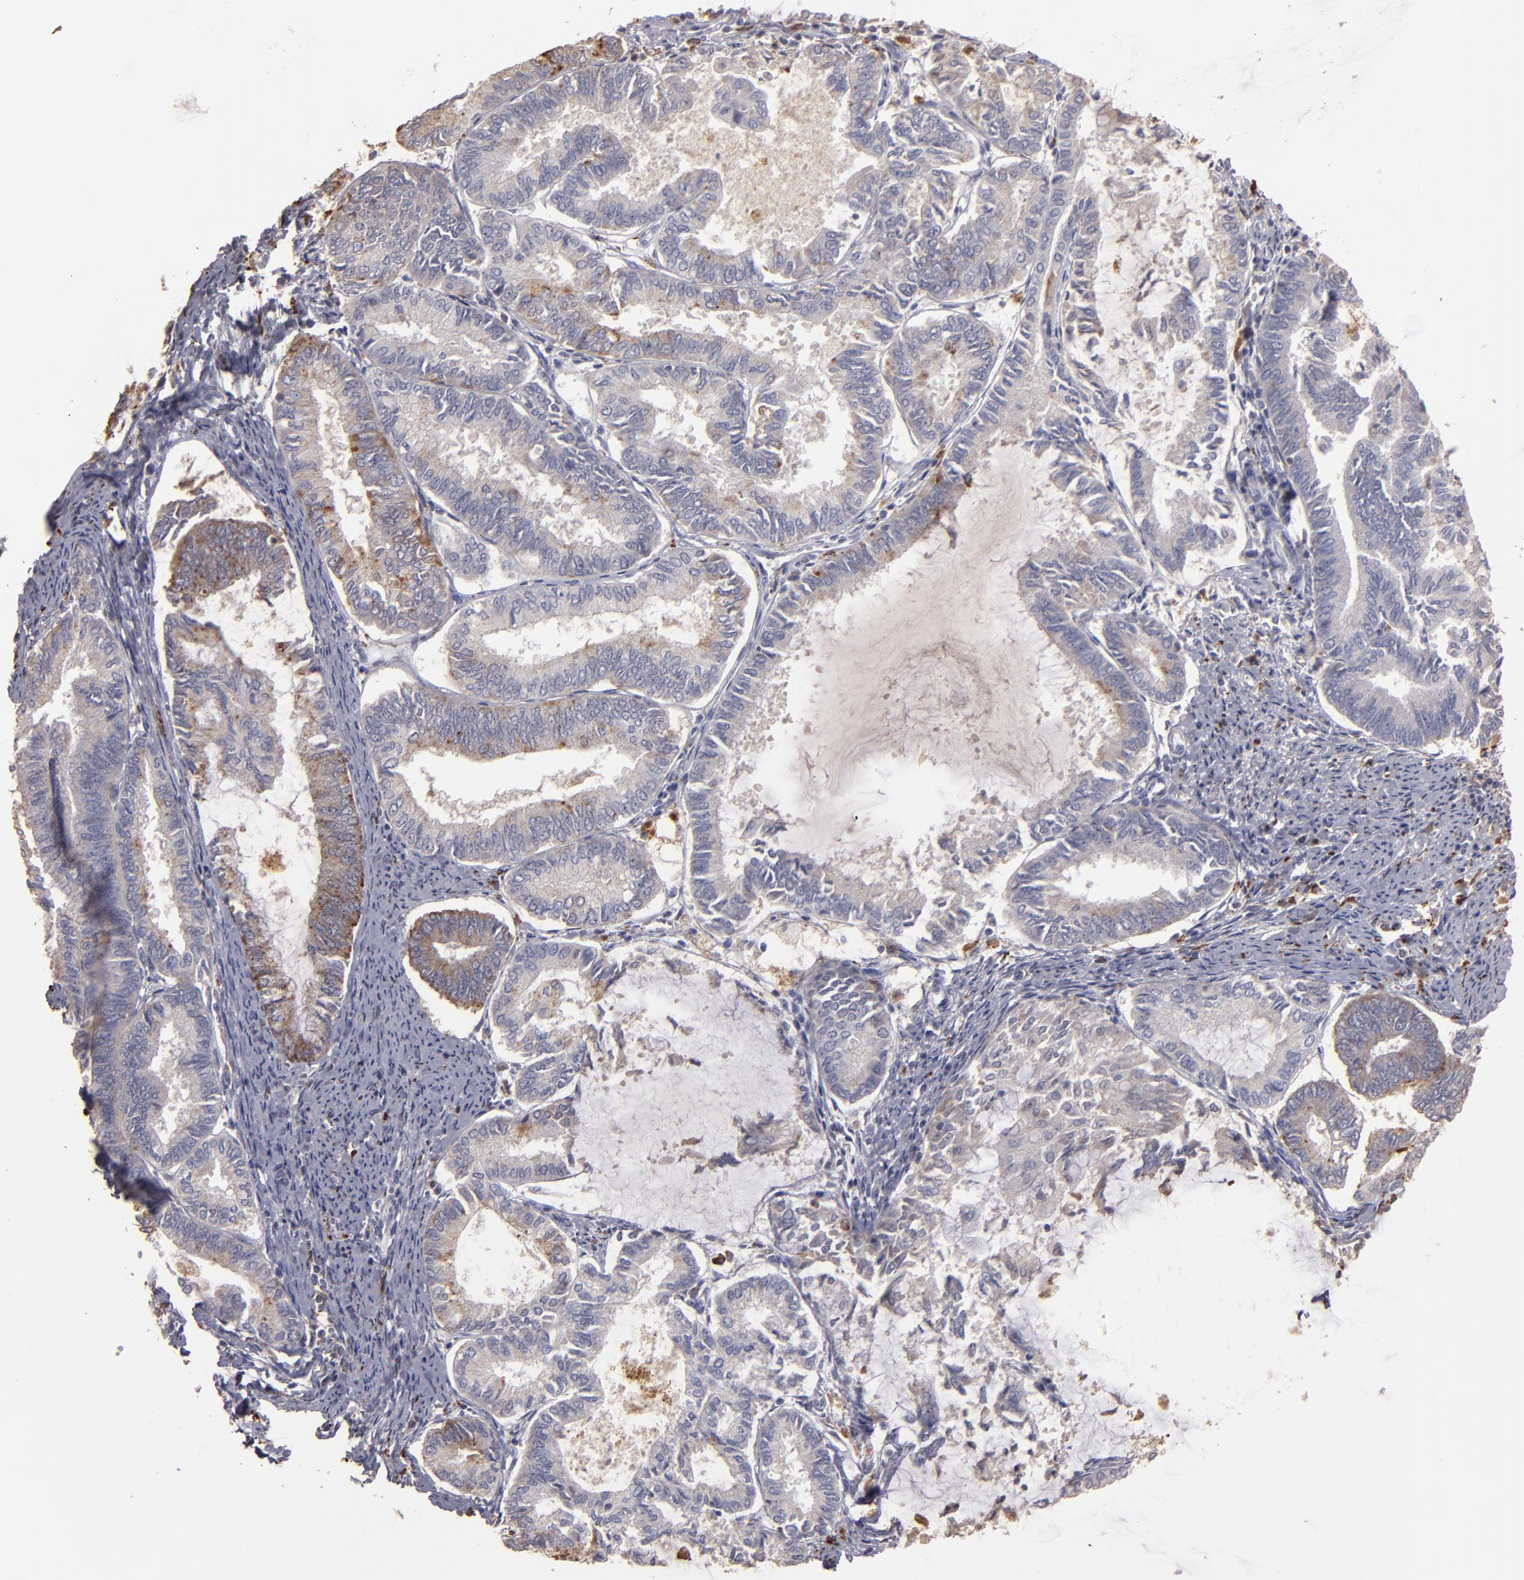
{"staining": {"intensity": "moderate", "quantity": "25%-75%", "location": "cytoplasmic/membranous"}, "tissue": "endometrial cancer", "cell_type": "Tumor cells", "image_type": "cancer", "snomed": [{"axis": "morphology", "description": "Adenocarcinoma, NOS"}, {"axis": "topography", "description": "Endometrium"}], "caption": "DAB (3,3'-diaminobenzidine) immunohistochemical staining of endometrial cancer reveals moderate cytoplasmic/membranous protein positivity in about 25%-75% of tumor cells. (DAB IHC, brown staining for protein, blue staining for nuclei).", "gene": "TRAF1", "patient": {"sex": "female", "age": 86}}